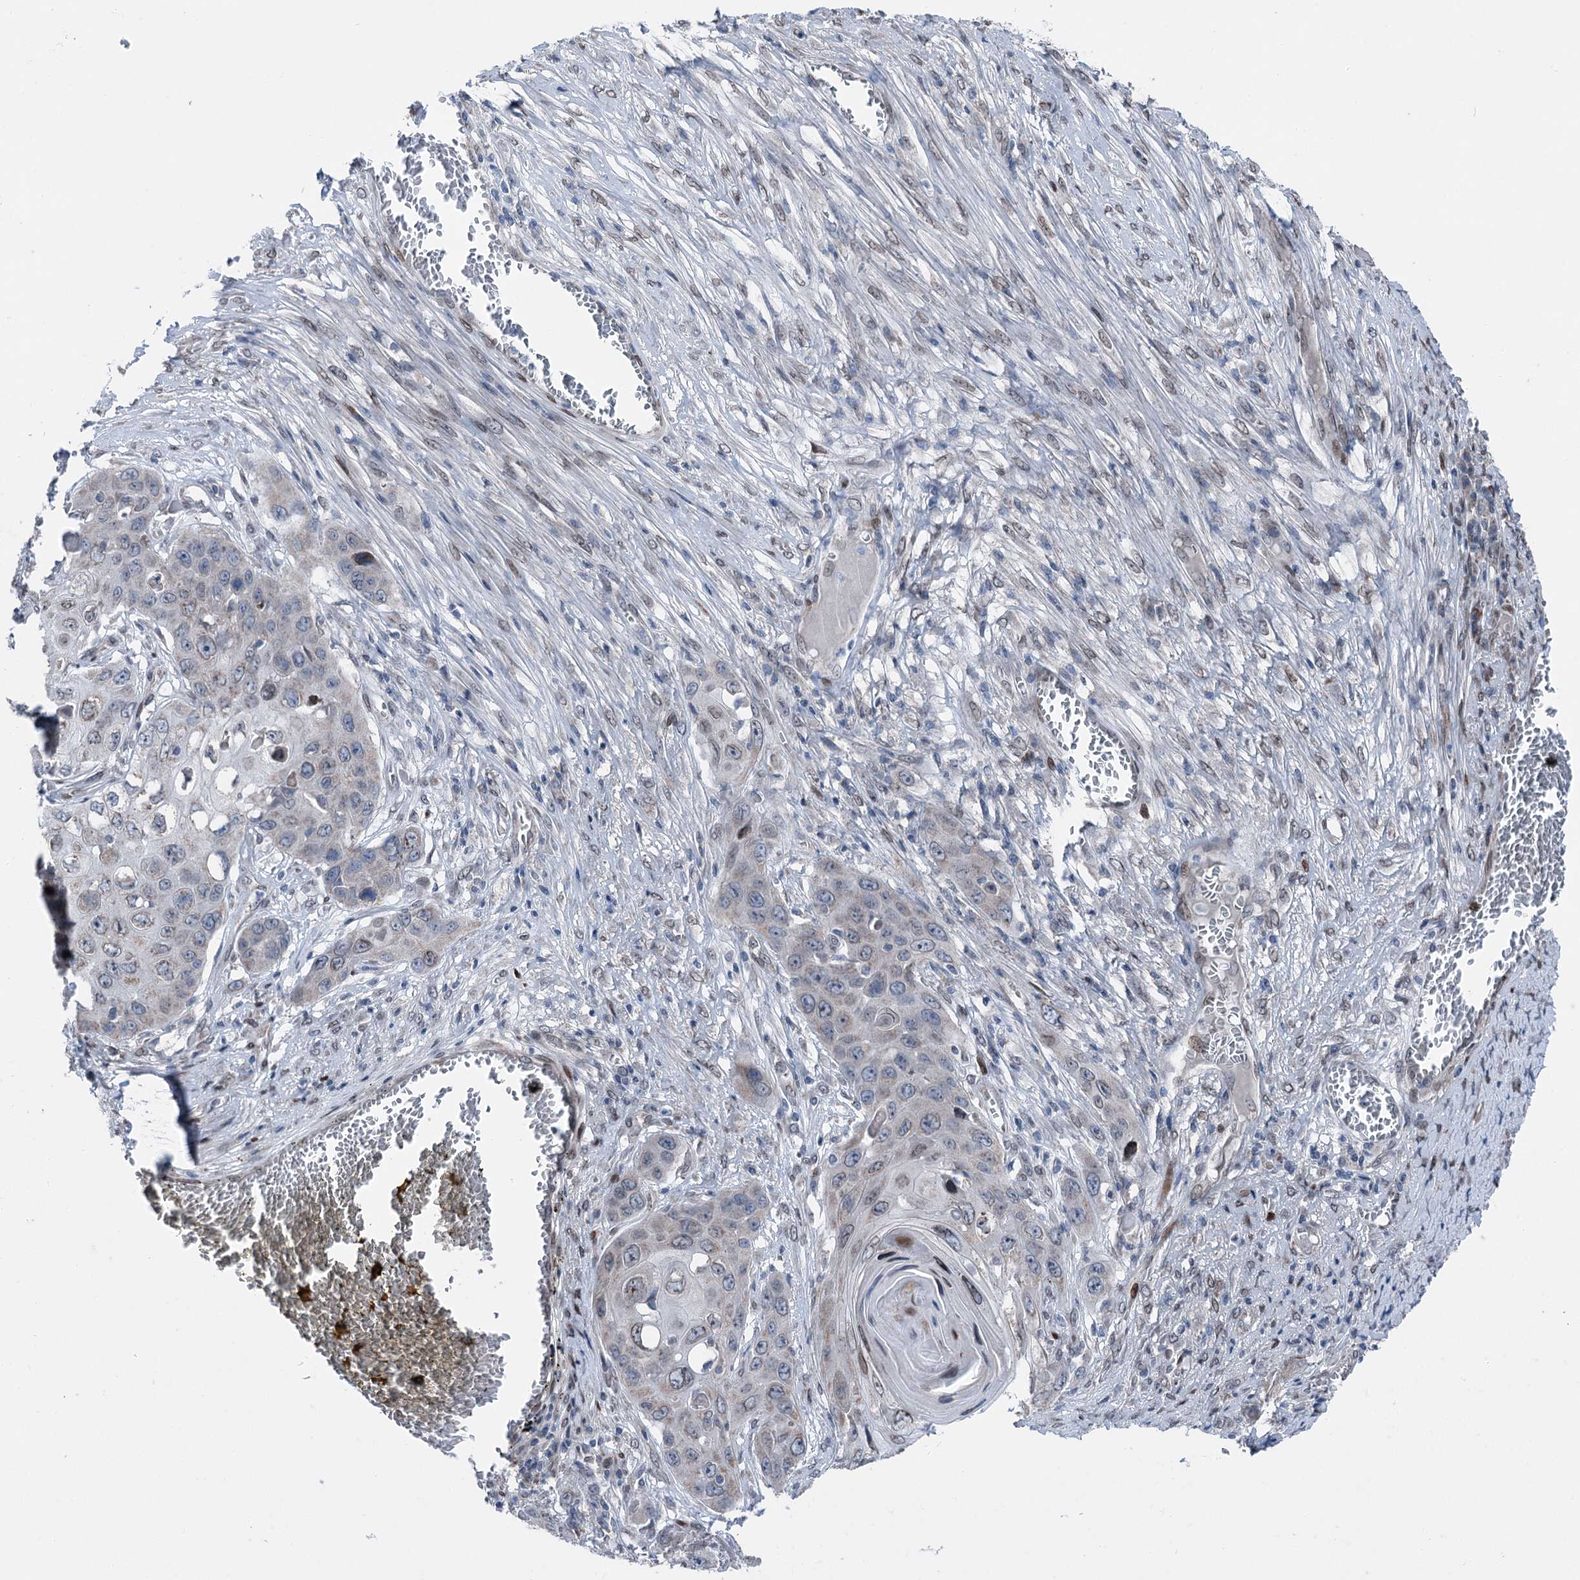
{"staining": {"intensity": "weak", "quantity": "<25%", "location": "cytoplasmic/membranous"}, "tissue": "skin cancer", "cell_type": "Tumor cells", "image_type": "cancer", "snomed": [{"axis": "morphology", "description": "Squamous cell carcinoma, NOS"}, {"axis": "topography", "description": "Skin"}], "caption": "DAB (3,3'-diaminobenzidine) immunohistochemical staining of human squamous cell carcinoma (skin) reveals no significant staining in tumor cells.", "gene": "MRPL14", "patient": {"sex": "male", "age": 55}}